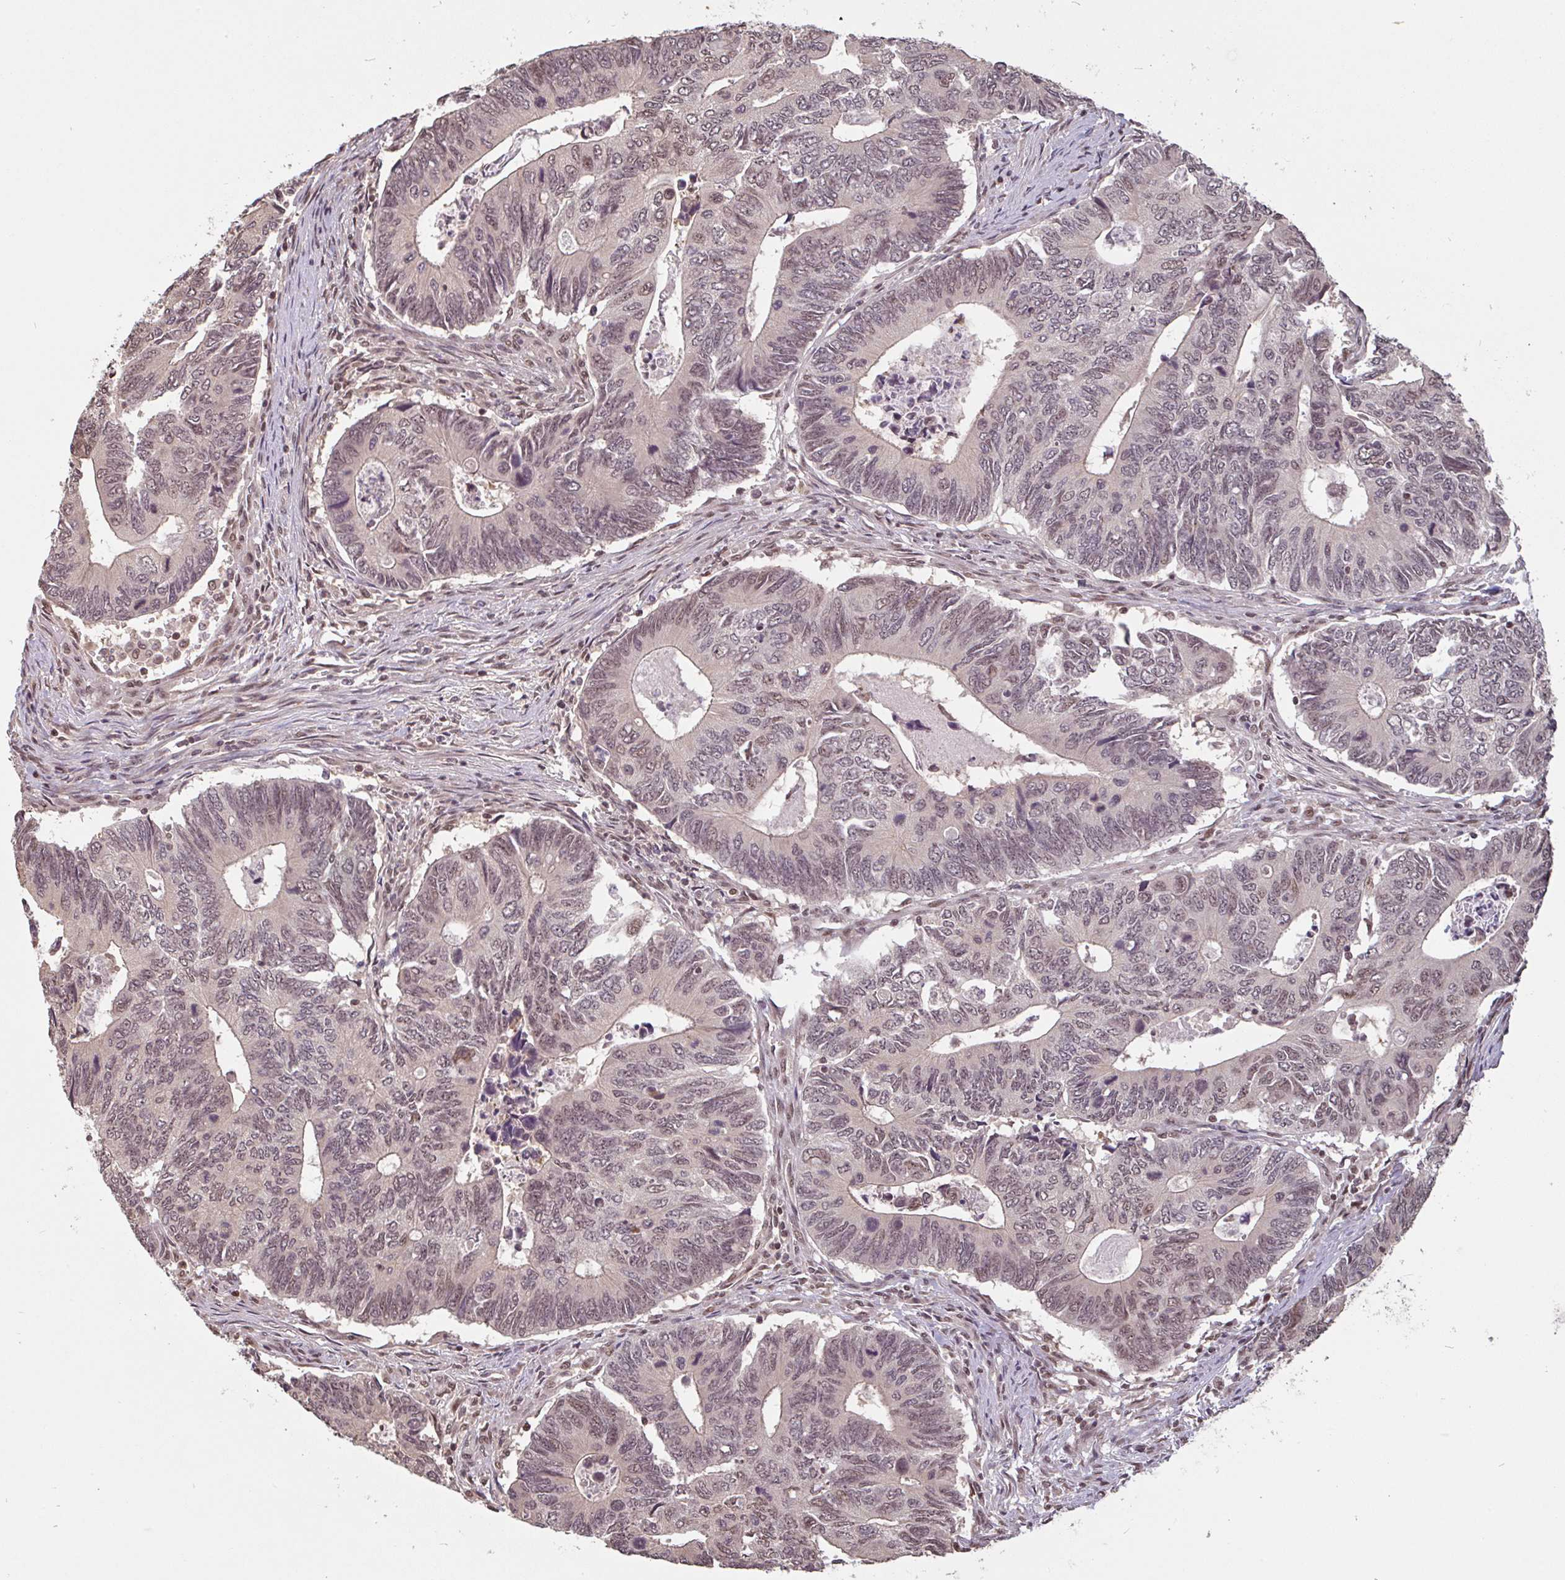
{"staining": {"intensity": "weak", "quantity": ">75%", "location": "nuclear"}, "tissue": "colorectal cancer", "cell_type": "Tumor cells", "image_type": "cancer", "snomed": [{"axis": "morphology", "description": "Adenocarcinoma, NOS"}, {"axis": "topography", "description": "Colon"}], "caption": "High-magnification brightfield microscopy of colorectal cancer (adenocarcinoma) stained with DAB (brown) and counterstained with hematoxylin (blue). tumor cells exhibit weak nuclear expression is seen in approximately>75% of cells.", "gene": "DR1", "patient": {"sex": "male", "age": 87}}